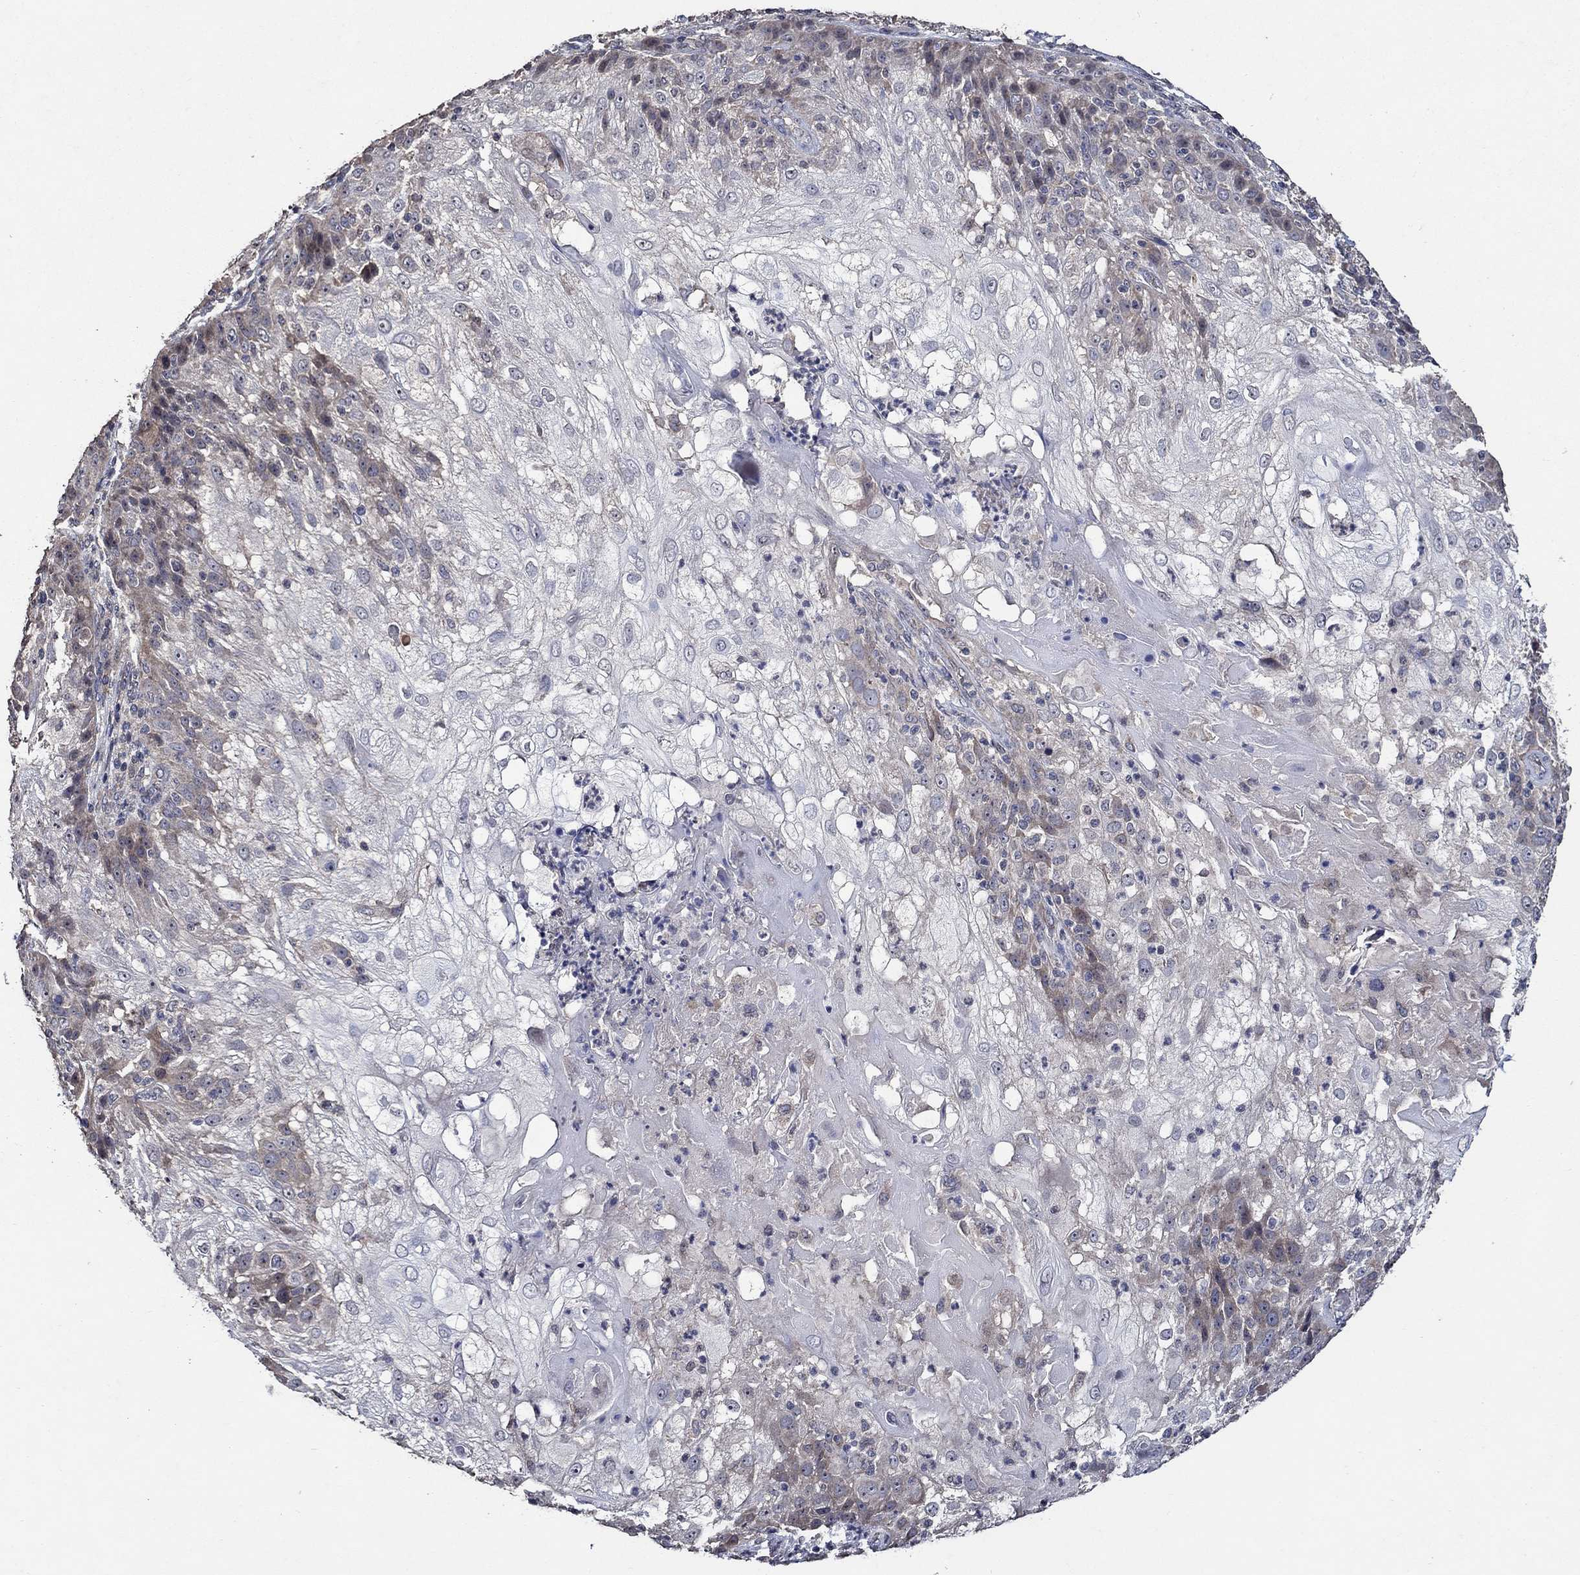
{"staining": {"intensity": "moderate", "quantity": "<25%", "location": "cytoplasmic/membranous"}, "tissue": "skin cancer", "cell_type": "Tumor cells", "image_type": "cancer", "snomed": [{"axis": "morphology", "description": "Normal tissue, NOS"}, {"axis": "morphology", "description": "Squamous cell carcinoma, NOS"}, {"axis": "topography", "description": "Skin"}], "caption": "A brown stain highlights moderate cytoplasmic/membranous staining of a protein in human skin cancer (squamous cell carcinoma) tumor cells.", "gene": "HAP1", "patient": {"sex": "female", "age": 83}}